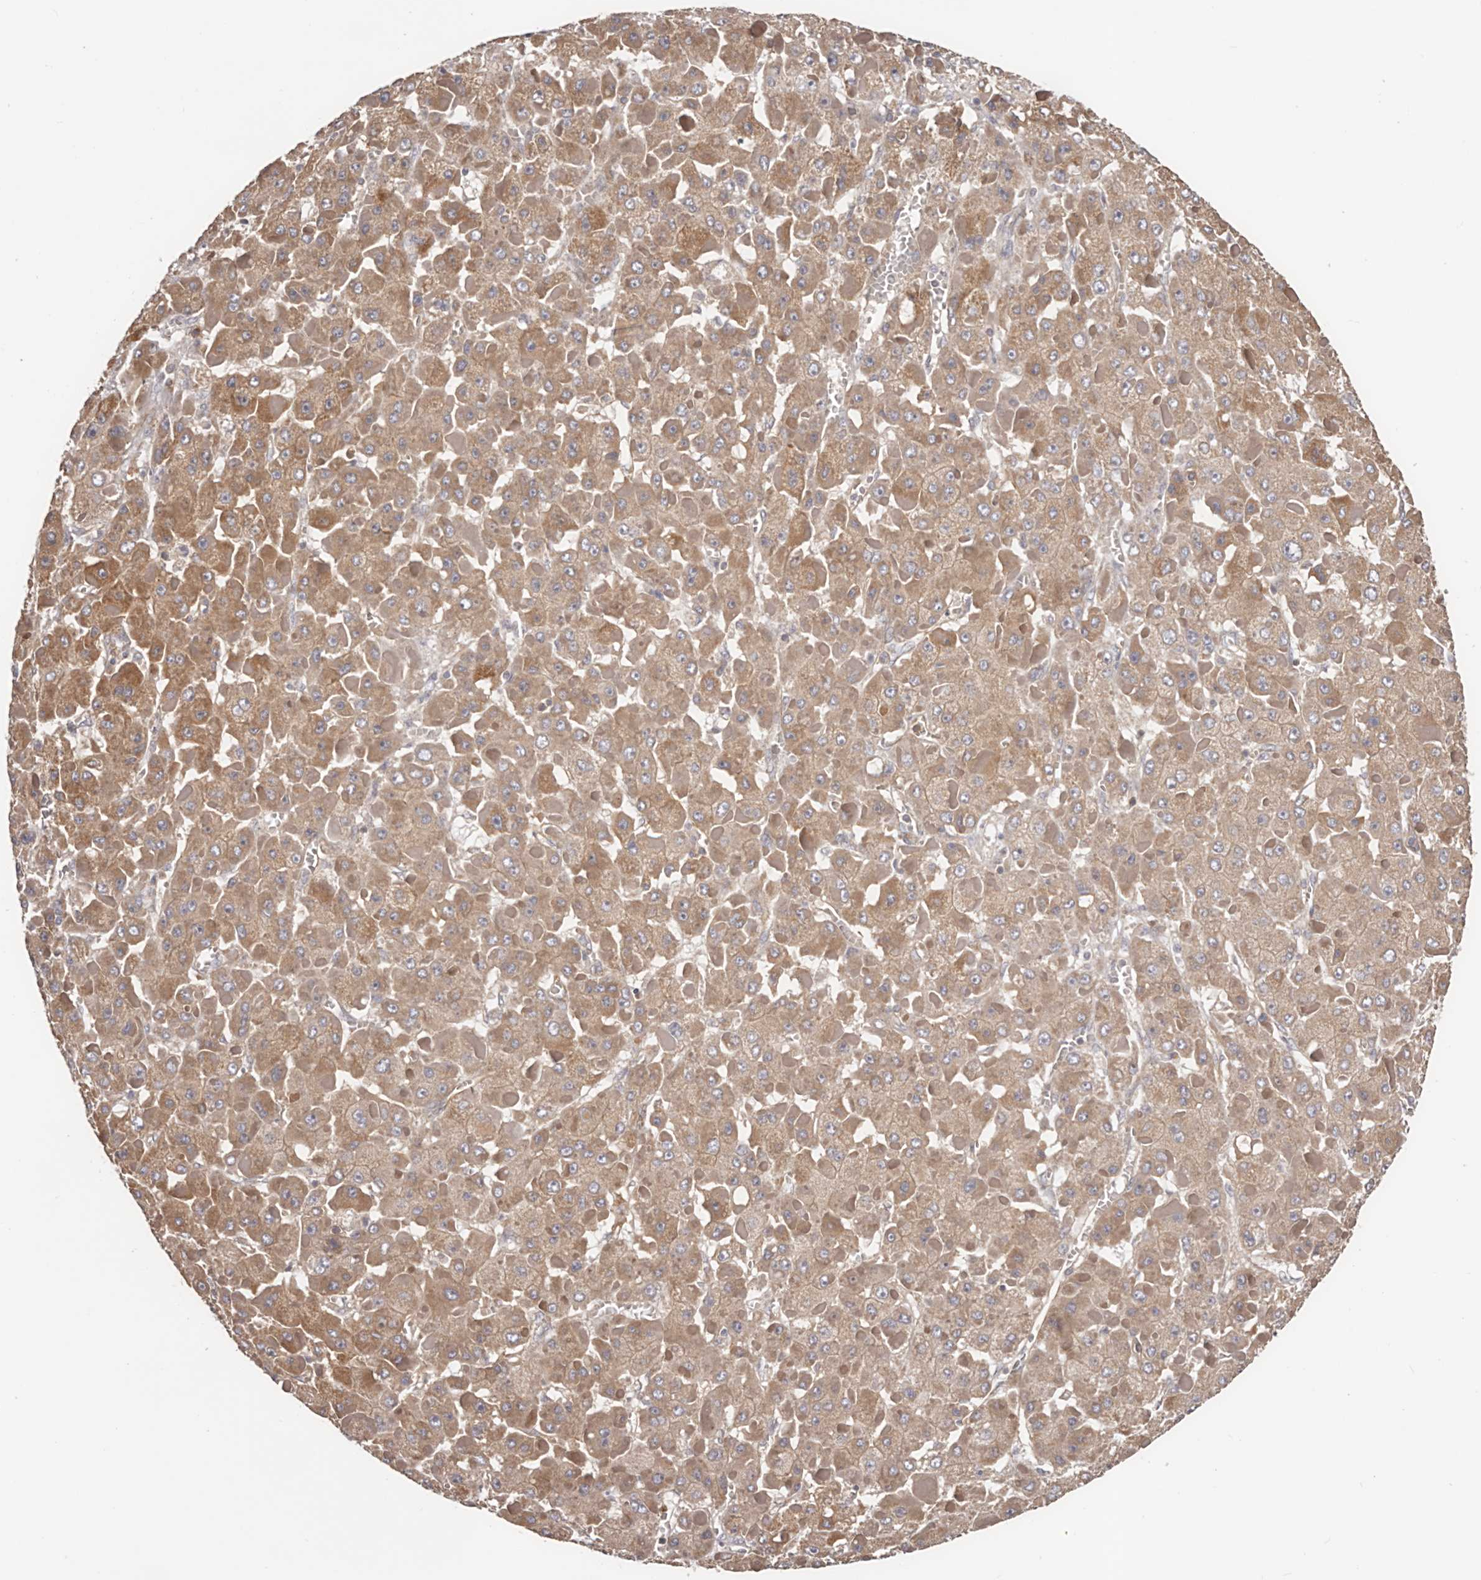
{"staining": {"intensity": "moderate", "quantity": ">75%", "location": "cytoplasmic/membranous"}, "tissue": "liver cancer", "cell_type": "Tumor cells", "image_type": "cancer", "snomed": [{"axis": "morphology", "description": "Carcinoma, Hepatocellular, NOS"}, {"axis": "topography", "description": "Liver"}], "caption": "About >75% of tumor cells in liver cancer (hepatocellular carcinoma) exhibit moderate cytoplasmic/membranous protein expression as visualized by brown immunohistochemical staining.", "gene": "DMRT2", "patient": {"sex": "female", "age": 73}}